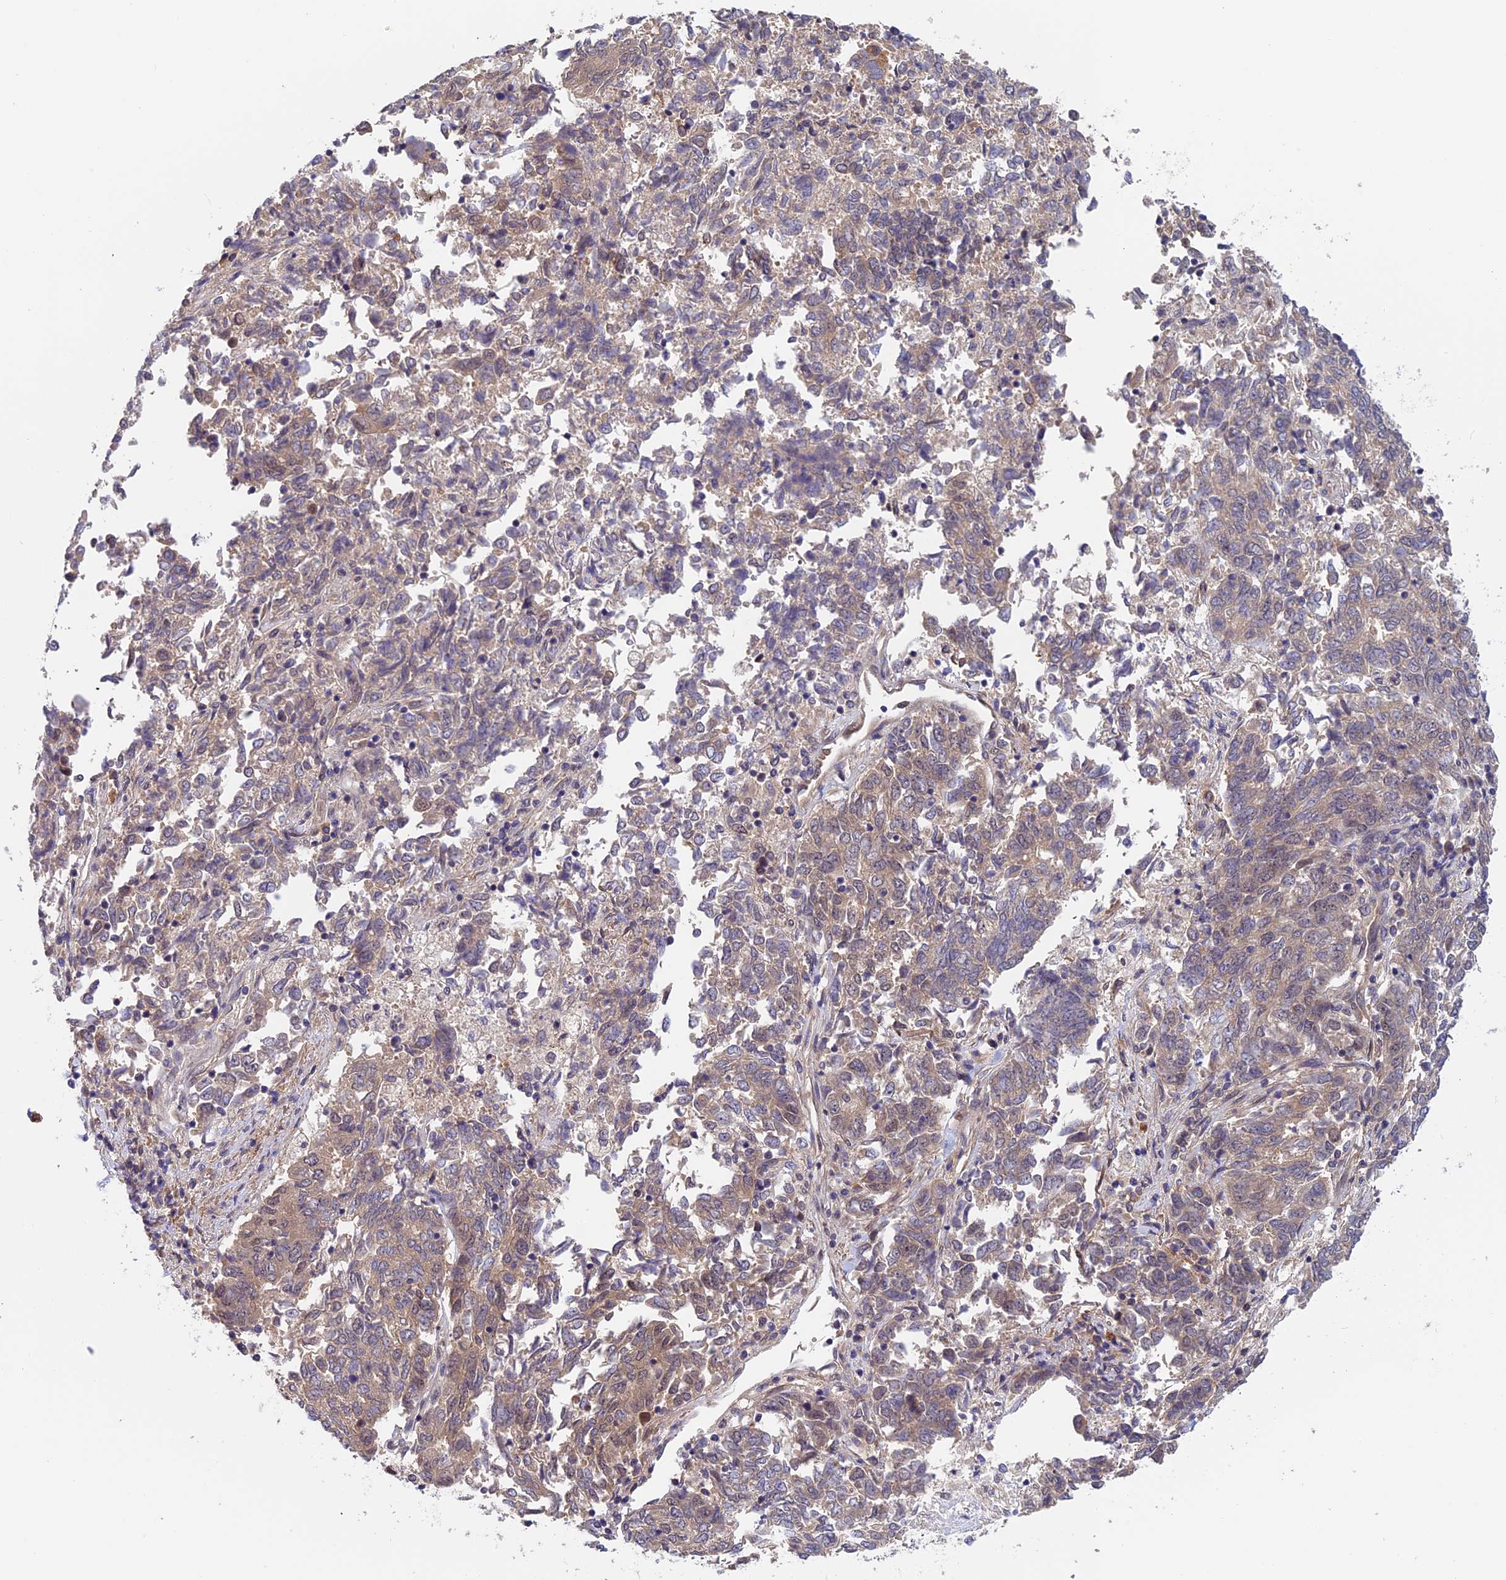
{"staining": {"intensity": "weak", "quantity": "25%-75%", "location": "cytoplasmic/membranous"}, "tissue": "endometrial cancer", "cell_type": "Tumor cells", "image_type": "cancer", "snomed": [{"axis": "morphology", "description": "Adenocarcinoma, NOS"}, {"axis": "topography", "description": "Endometrium"}], "caption": "High-magnification brightfield microscopy of endometrial adenocarcinoma stained with DAB (3,3'-diaminobenzidine) (brown) and counterstained with hematoxylin (blue). tumor cells exhibit weak cytoplasmic/membranous expression is identified in about25%-75% of cells.", "gene": "CCDC9B", "patient": {"sex": "female", "age": 80}}